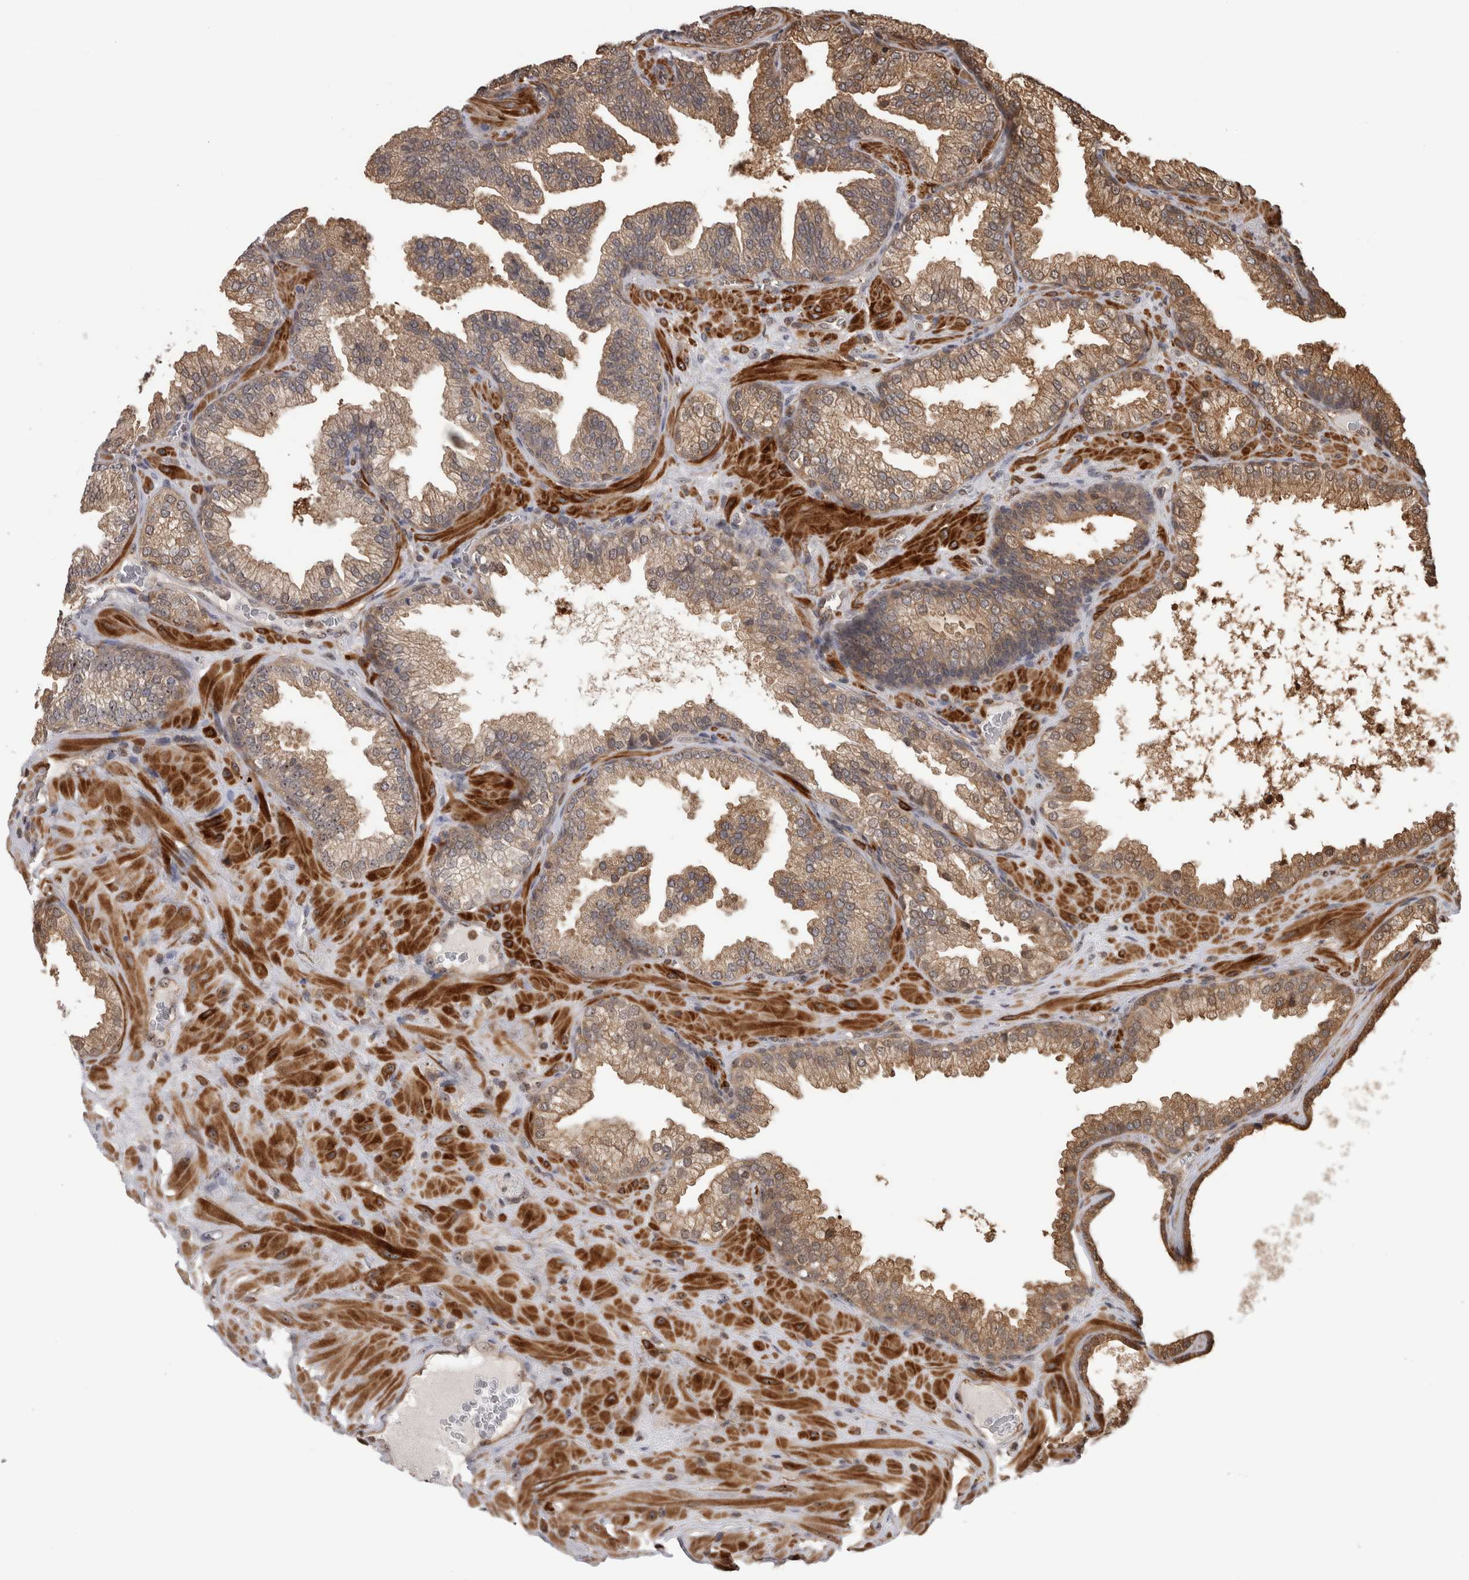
{"staining": {"intensity": "weak", "quantity": ">75%", "location": "cytoplasmic/membranous"}, "tissue": "prostate cancer", "cell_type": "Tumor cells", "image_type": "cancer", "snomed": [{"axis": "morphology", "description": "Adenocarcinoma, Low grade"}, {"axis": "topography", "description": "Prostate"}], "caption": "Brown immunohistochemical staining in human prostate cancer exhibits weak cytoplasmic/membranous staining in approximately >75% of tumor cells.", "gene": "TDRD7", "patient": {"sex": "male", "age": 62}}